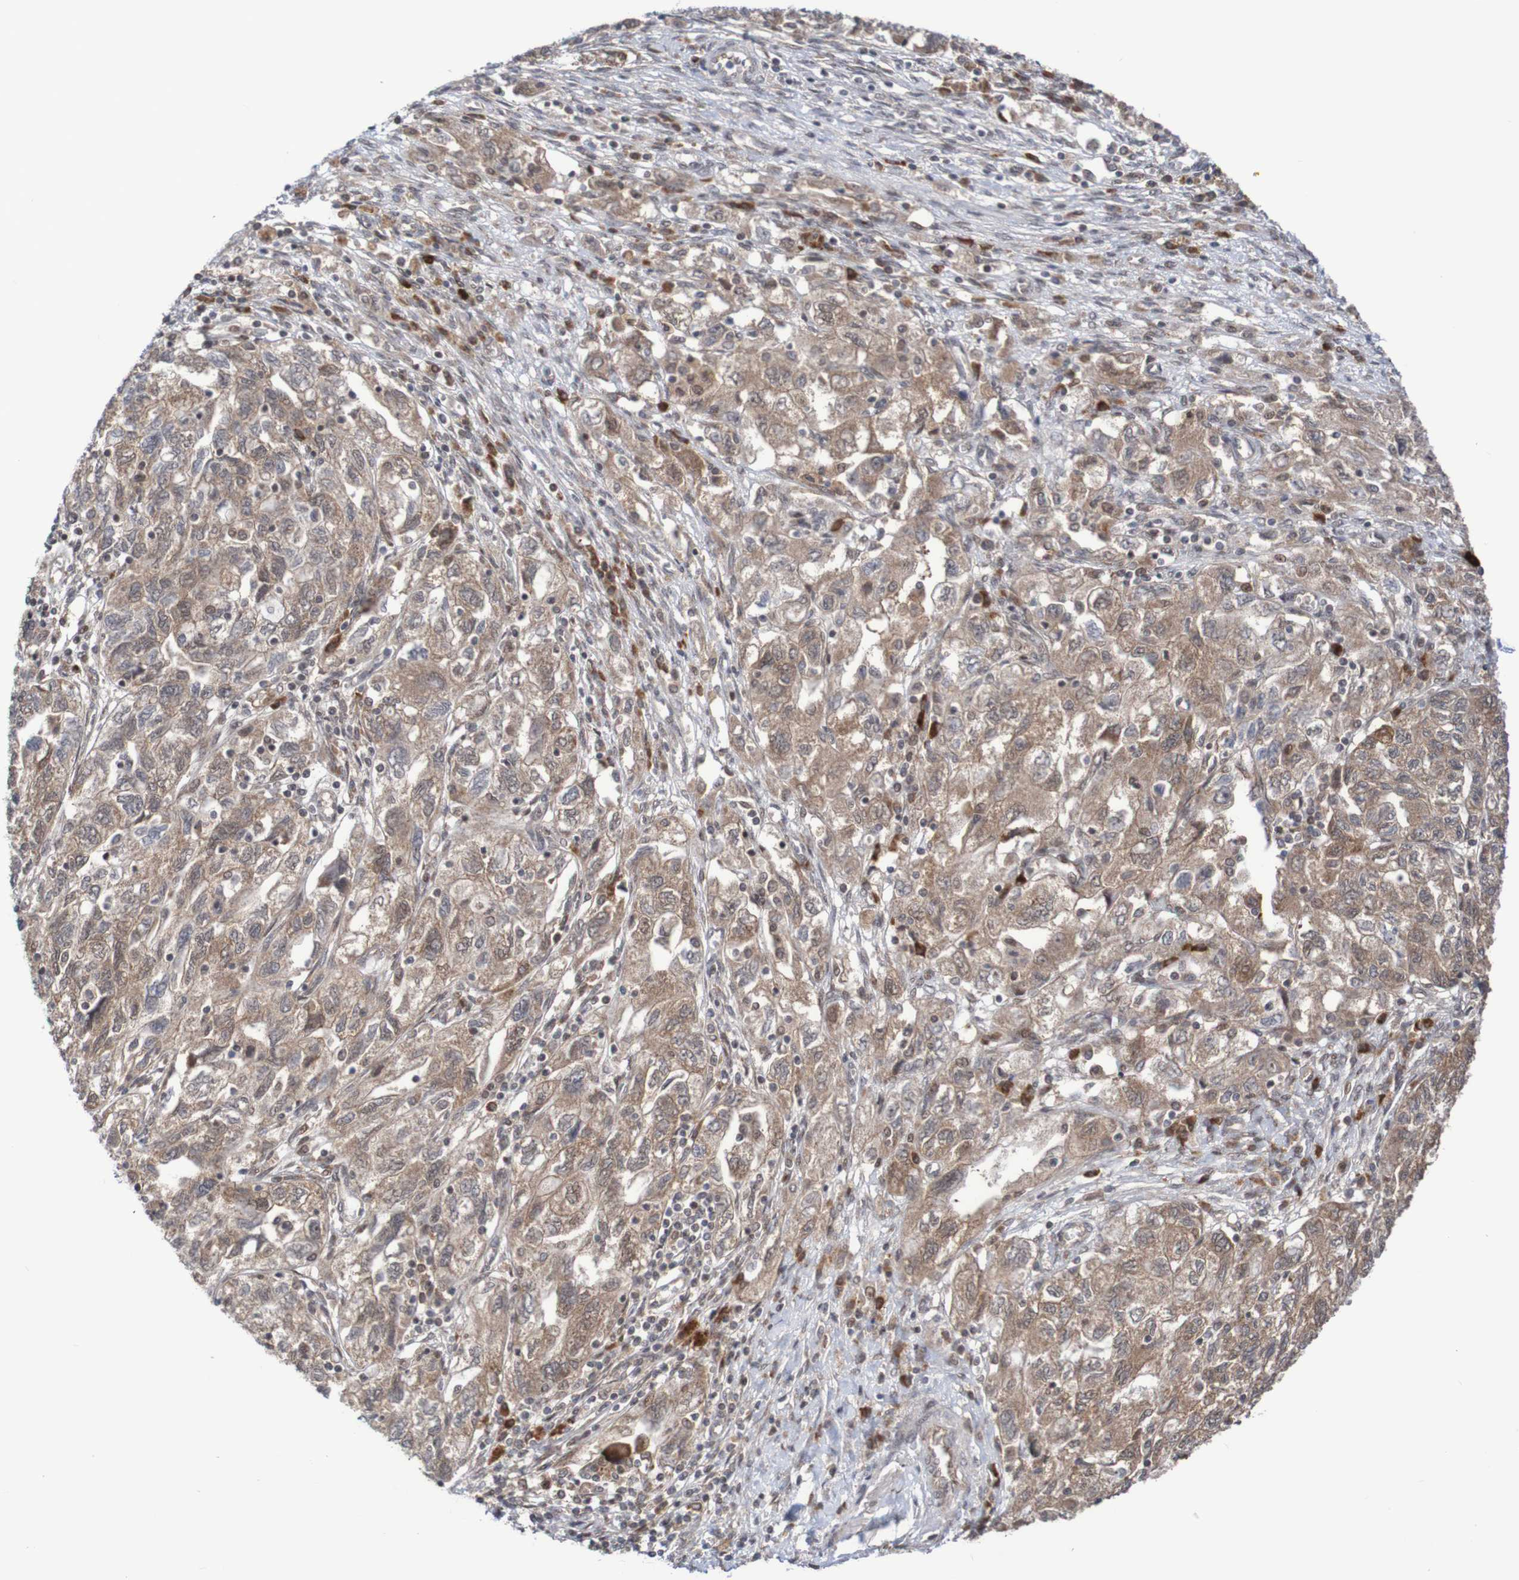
{"staining": {"intensity": "weak", "quantity": ">75%", "location": "cytoplasmic/membranous"}, "tissue": "ovarian cancer", "cell_type": "Tumor cells", "image_type": "cancer", "snomed": [{"axis": "morphology", "description": "Carcinoma, NOS"}, {"axis": "morphology", "description": "Cystadenocarcinoma, serous, NOS"}, {"axis": "topography", "description": "Ovary"}], "caption": "This histopathology image exhibits immunohistochemistry (IHC) staining of human ovarian serous cystadenocarcinoma, with low weak cytoplasmic/membranous staining in about >75% of tumor cells.", "gene": "ITLN1", "patient": {"sex": "female", "age": 69}}